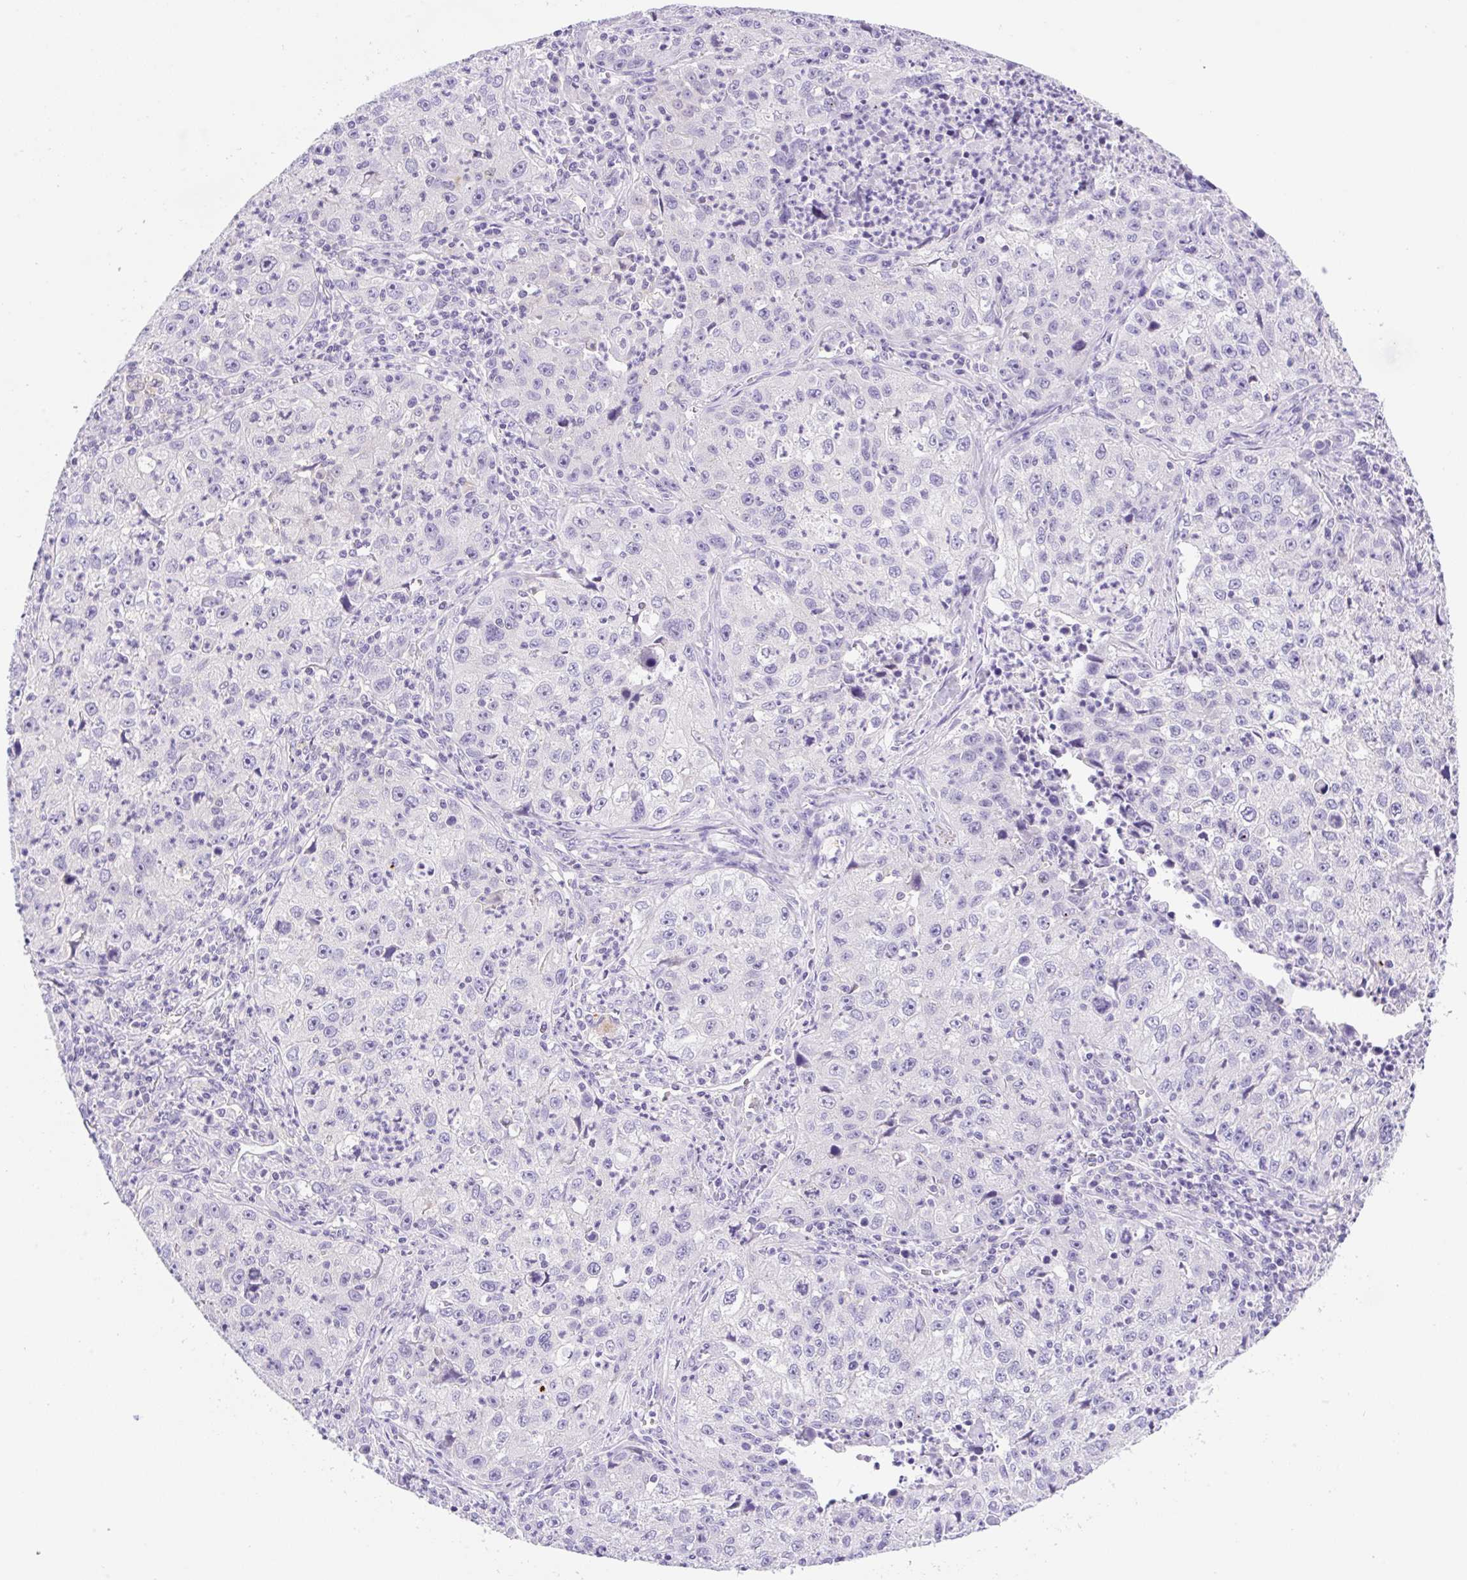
{"staining": {"intensity": "negative", "quantity": "none", "location": "none"}, "tissue": "lung cancer", "cell_type": "Tumor cells", "image_type": "cancer", "snomed": [{"axis": "morphology", "description": "Squamous cell carcinoma, NOS"}, {"axis": "topography", "description": "Lung"}], "caption": "Tumor cells show no significant protein positivity in lung cancer (squamous cell carcinoma).", "gene": "CAMK2B", "patient": {"sex": "male", "age": 71}}